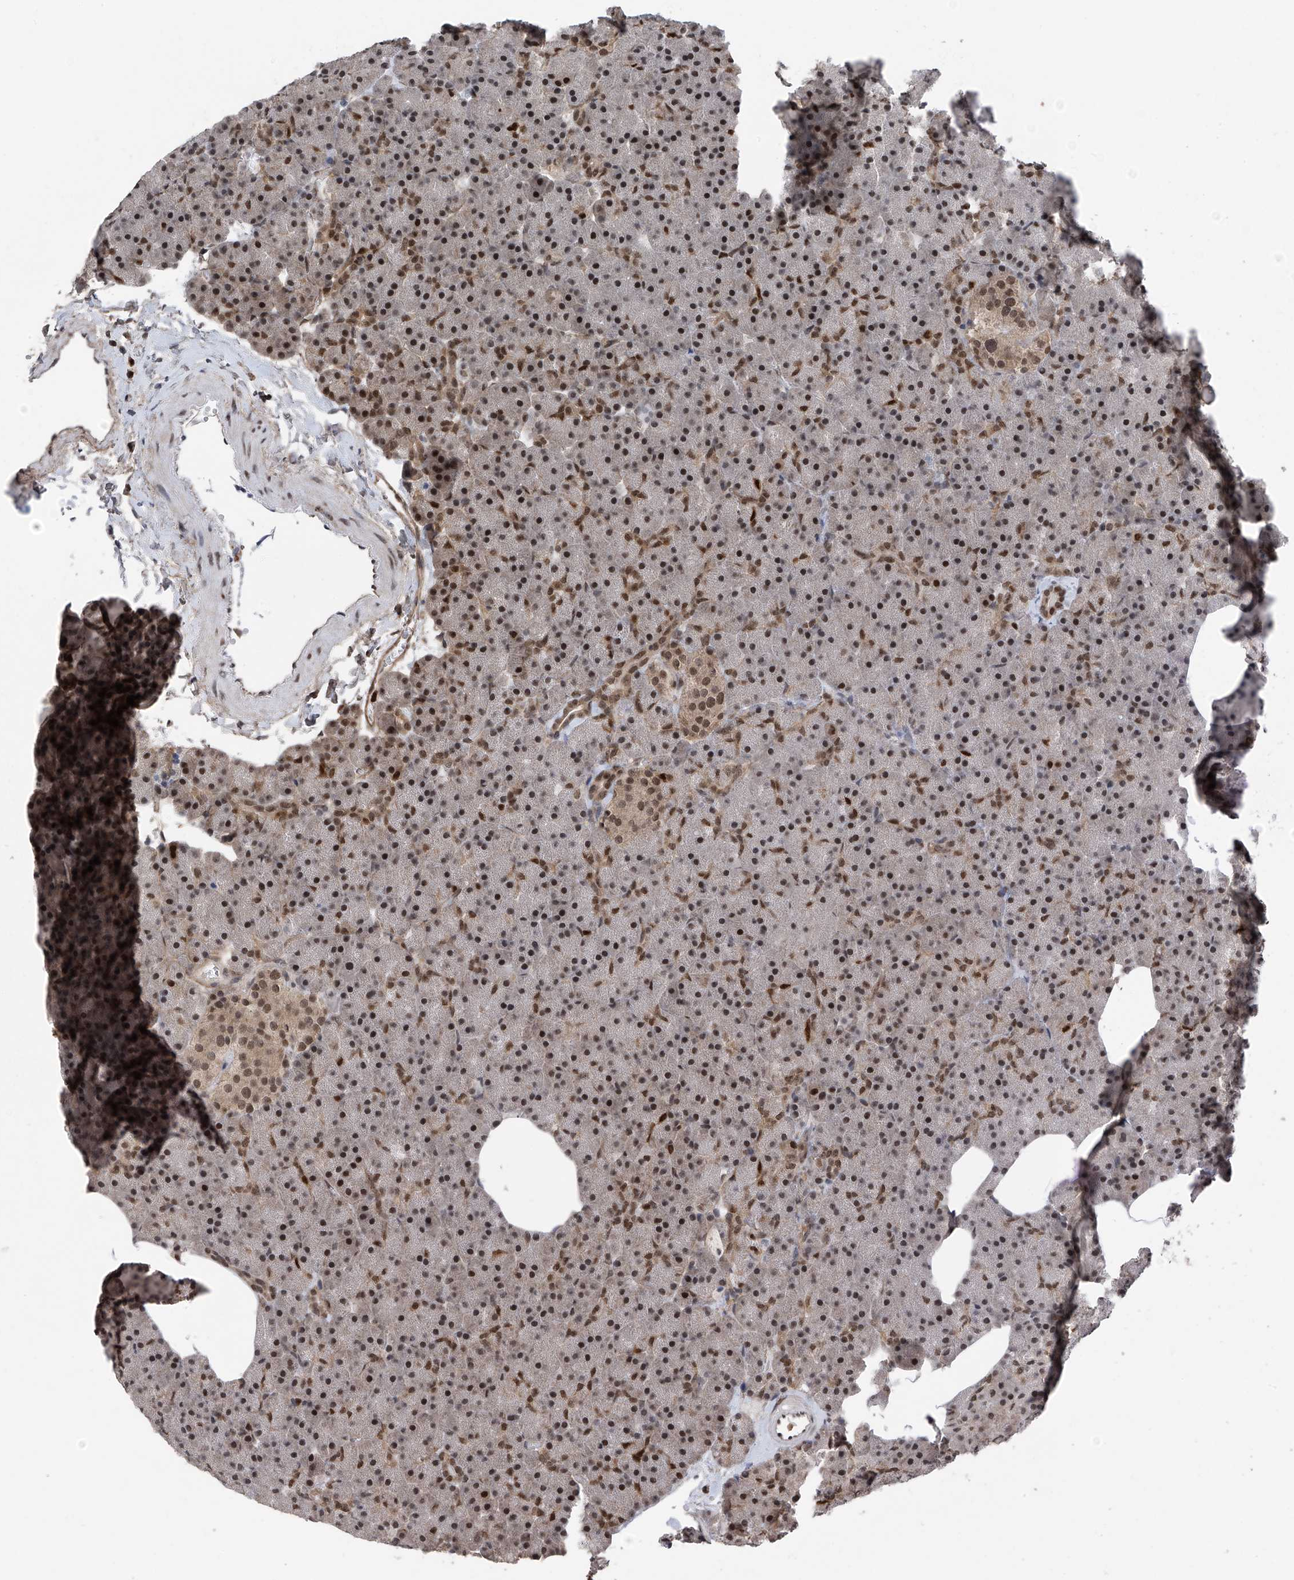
{"staining": {"intensity": "moderate", "quantity": ">75%", "location": "nuclear"}, "tissue": "pancreas", "cell_type": "Exocrine glandular cells", "image_type": "normal", "snomed": [{"axis": "morphology", "description": "Normal tissue, NOS"}, {"axis": "morphology", "description": "Carcinoid, malignant, NOS"}, {"axis": "topography", "description": "Pancreas"}], "caption": "Protein expression by IHC exhibits moderate nuclear staining in about >75% of exocrine glandular cells in benign pancreas. The staining was performed using DAB (3,3'-diaminobenzidine), with brown indicating positive protein expression. Nuclei are stained blue with hematoxylin.", "gene": "DNAJC9", "patient": {"sex": "female", "age": 35}}